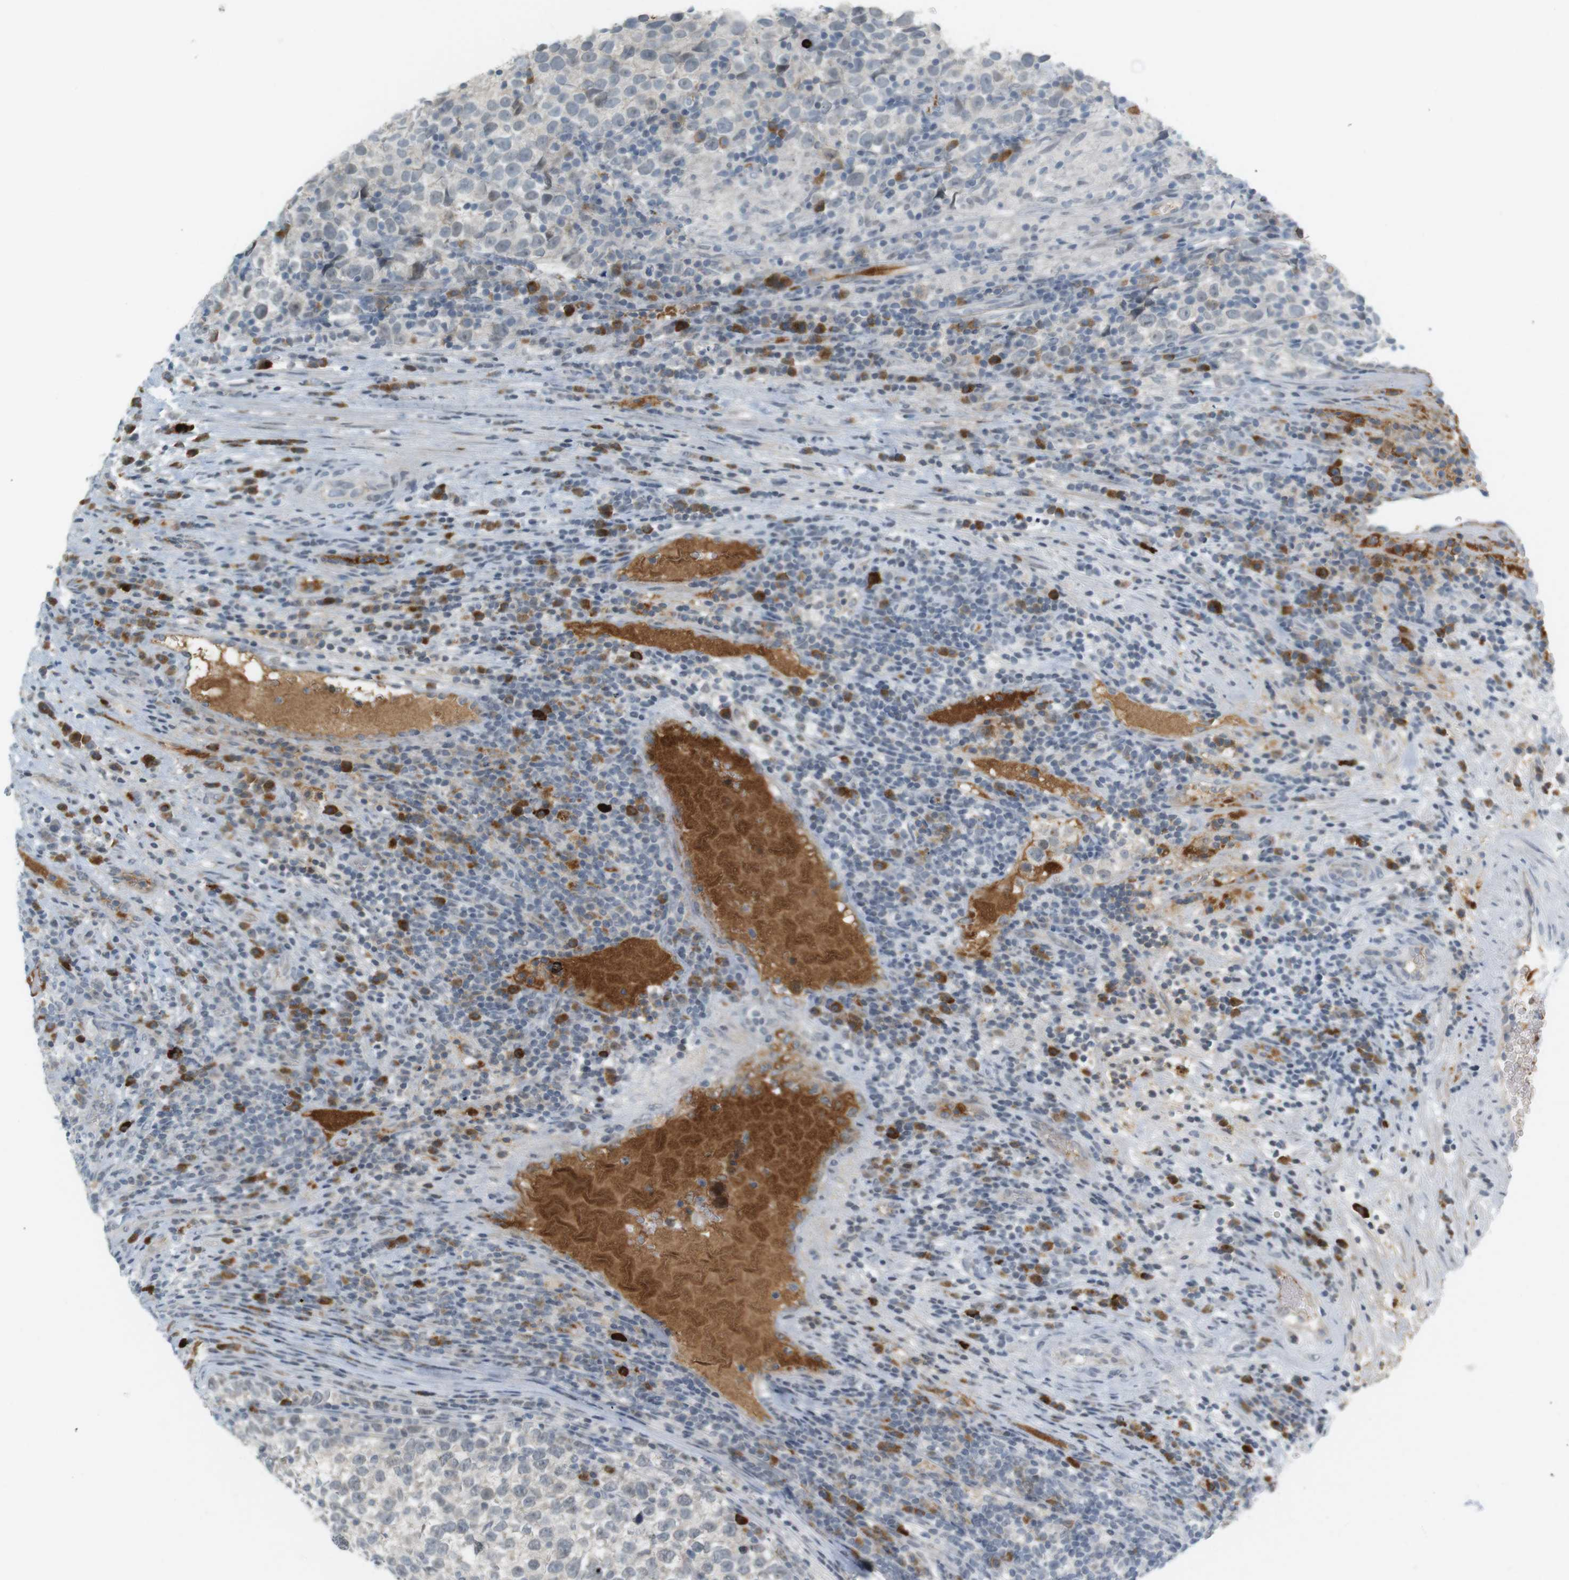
{"staining": {"intensity": "negative", "quantity": "none", "location": "none"}, "tissue": "testis cancer", "cell_type": "Tumor cells", "image_type": "cancer", "snomed": [{"axis": "morphology", "description": "Normal tissue, NOS"}, {"axis": "morphology", "description": "Seminoma, NOS"}, {"axis": "topography", "description": "Testis"}], "caption": "Immunohistochemistry (IHC) image of neoplastic tissue: human testis cancer stained with DAB (3,3'-diaminobenzidine) demonstrates no significant protein staining in tumor cells. The staining was performed using DAB to visualize the protein expression in brown, while the nuclei were stained in blue with hematoxylin (Magnification: 20x).", "gene": "DMC1", "patient": {"sex": "male", "age": 43}}